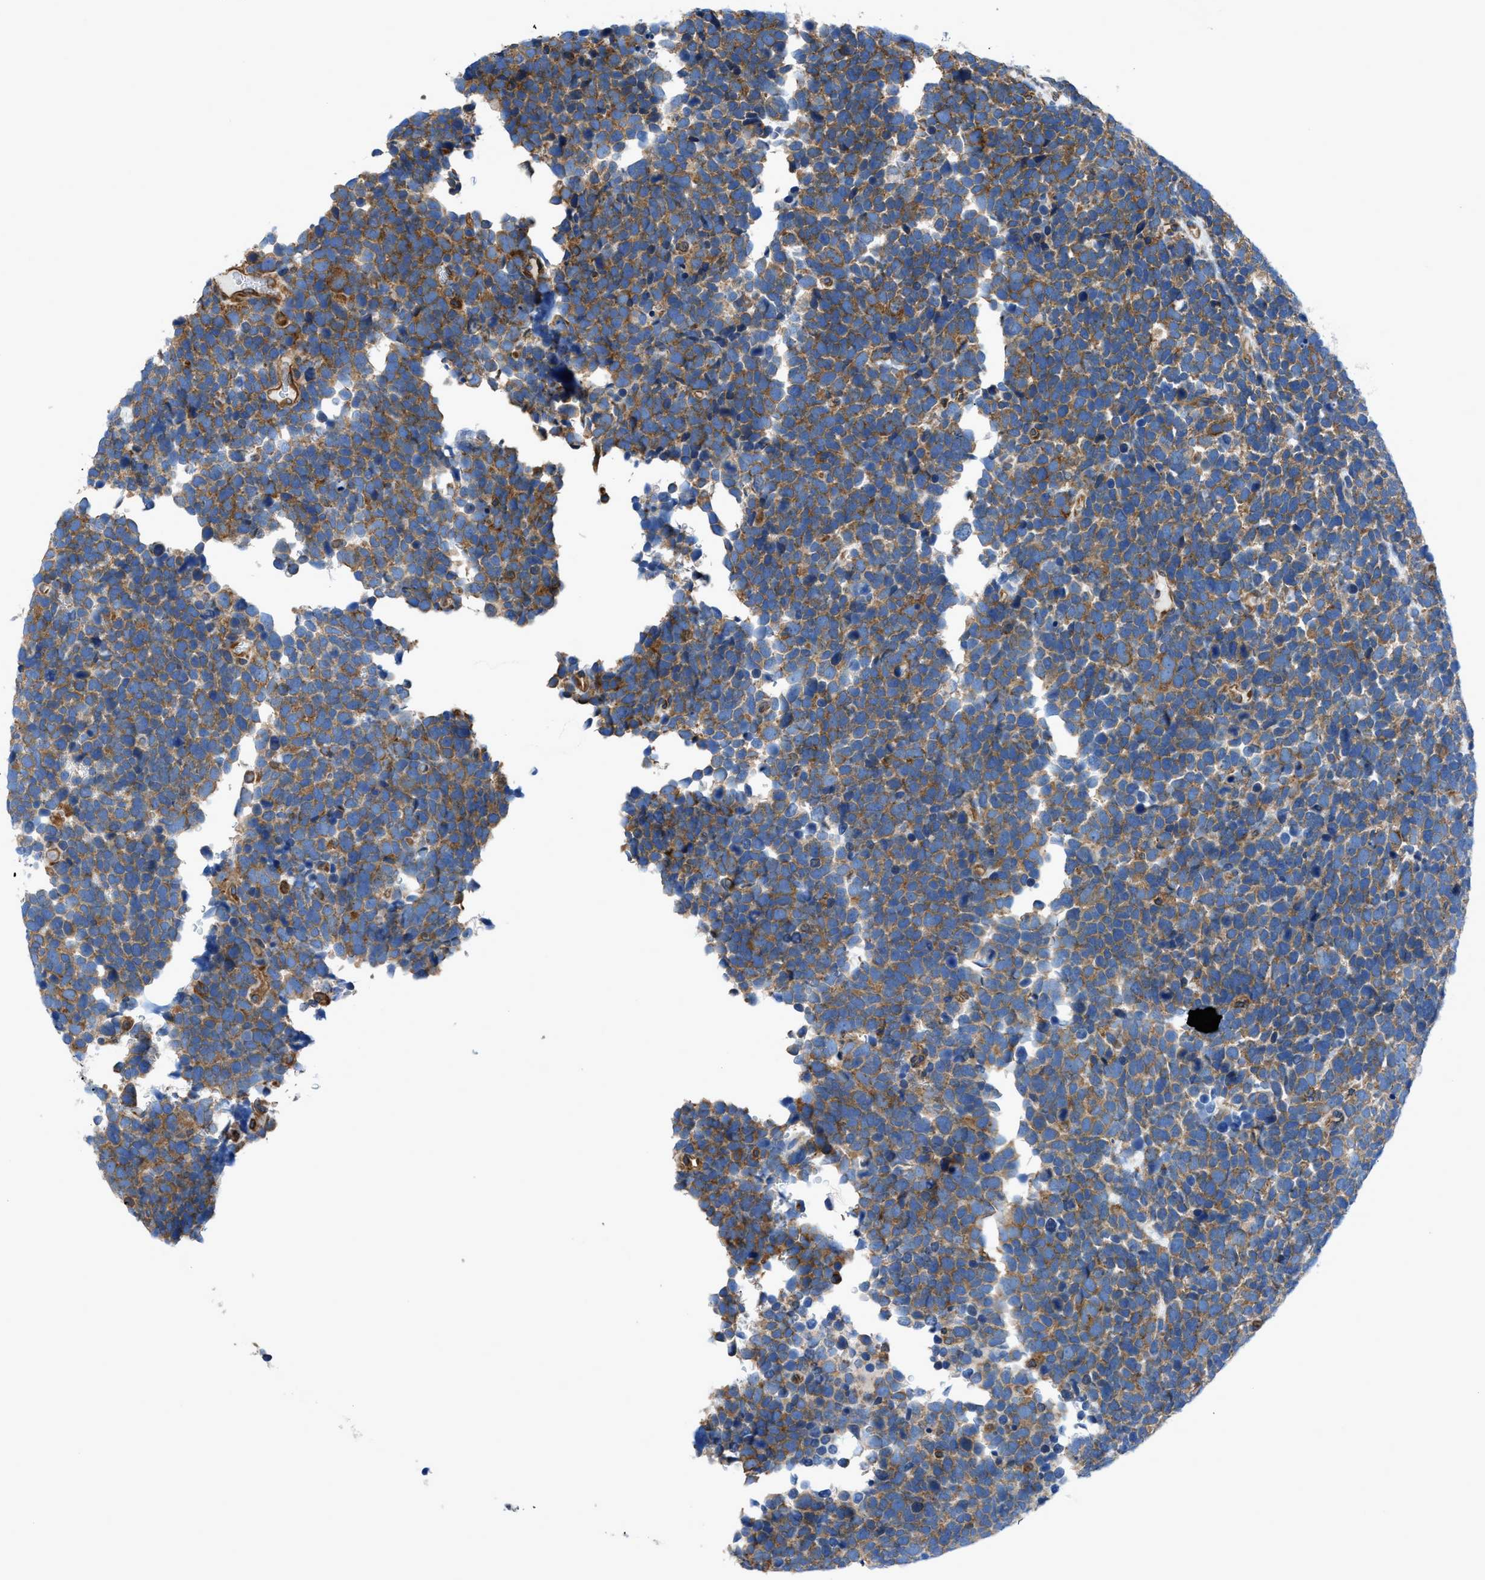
{"staining": {"intensity": "moderate", "quantity": "25%-75%", "location": "cytoplasmic/membranous"}, "tissue": "urothelial cancer", "cell_type": "Tumor cells", "image_type": "cancer", "snomed": [{"axis": "morphology", "description": "Urothelial carcinoma, High grade"}, {"axis": "topography", "description": "Urinary bladder"}], "caption": "The immunohistochemical stain labels moderate cytoplasmic/membranous staining in tumor cells of urothelial carcinoma (high-grade) tissue.", "gene": "DMAC1", "patient": {"sex": "female", "age": 82}}